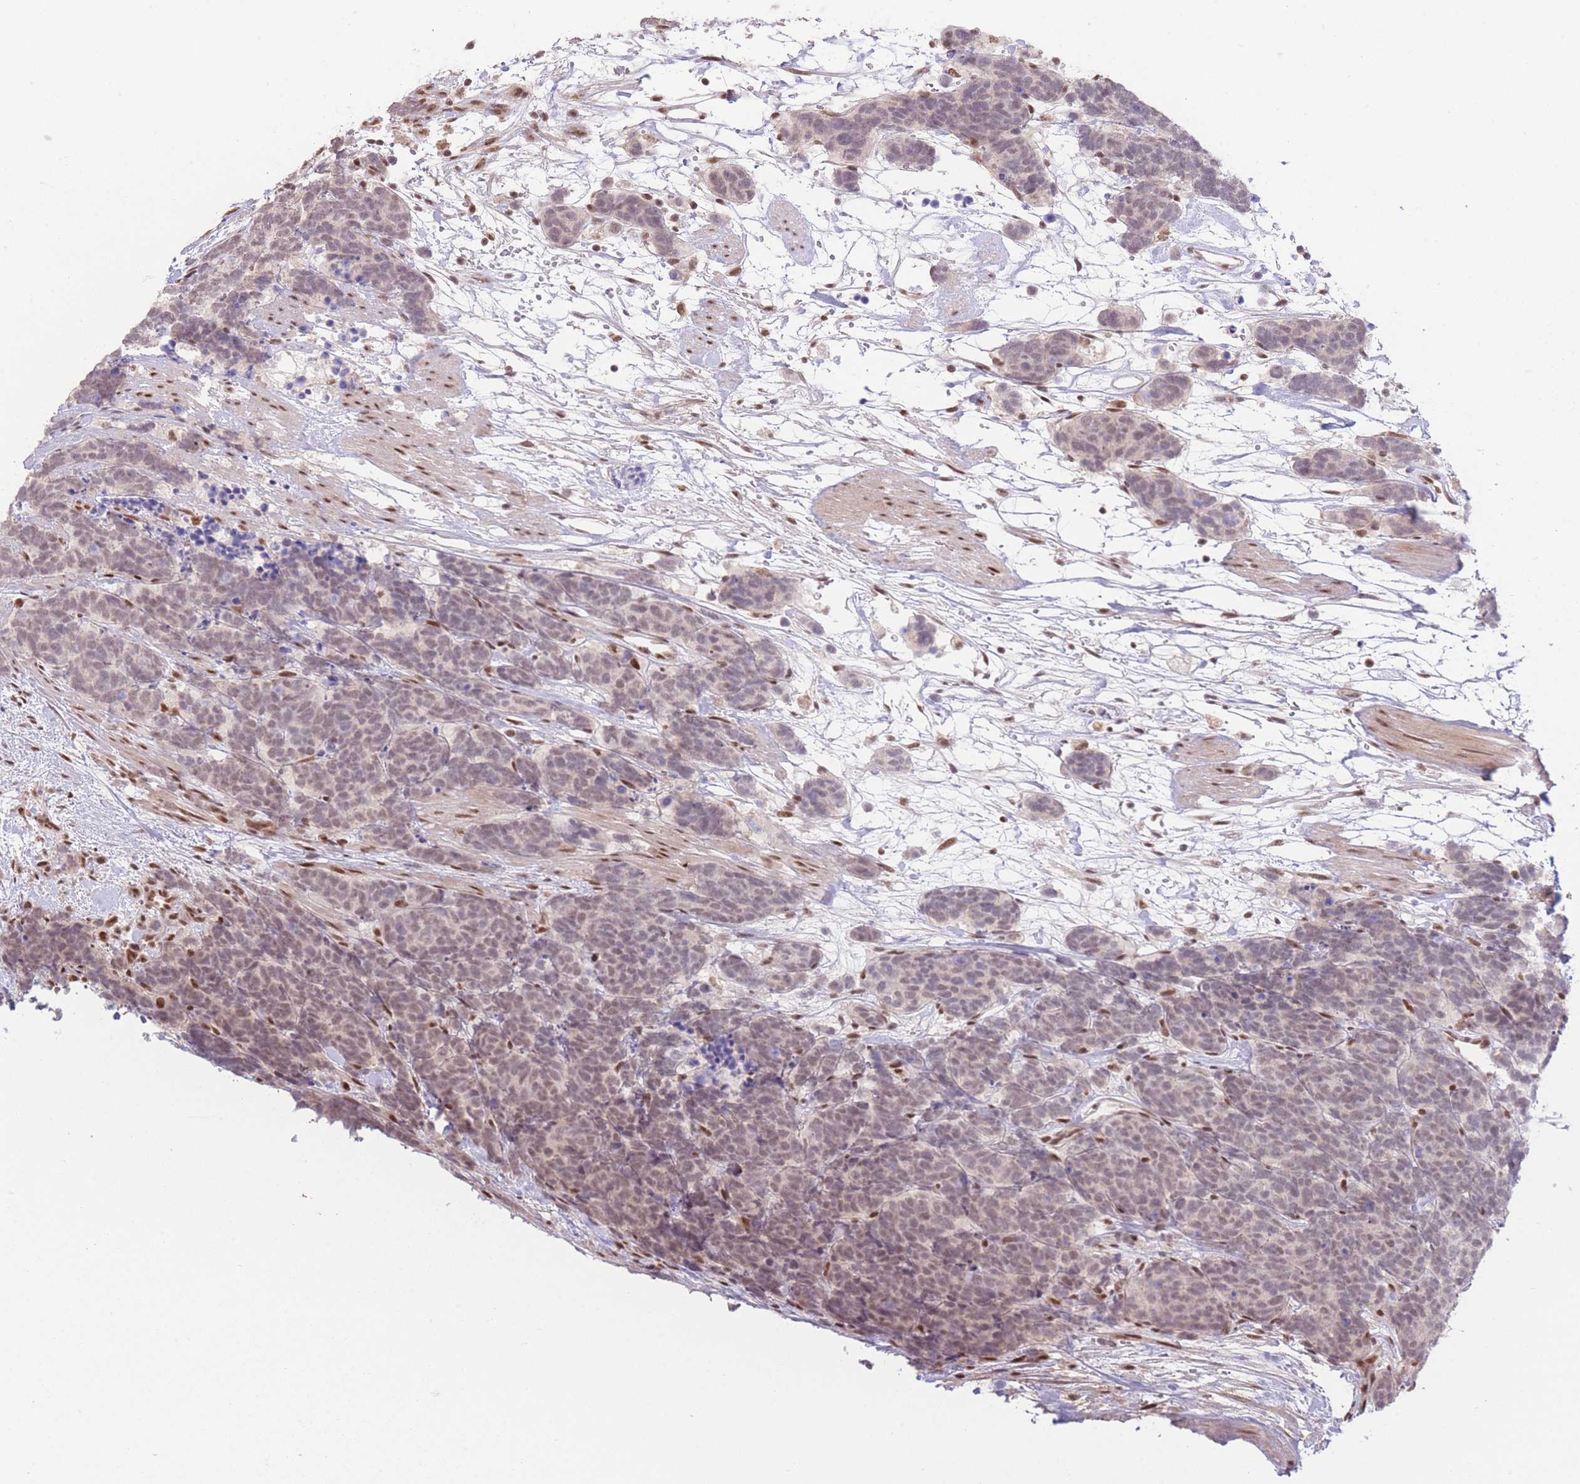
{"staining": {"intensity": "weak", "quantity": "25%-75%", "location": "nuclear"}, "tissue": "carcinoid", "cell_type": "Tumor cells", "image_type": "cancer", "snomed": [{"axis": "morphology", "description": "Carcinoma, NOS"}, {"axis": "morphology", "description": "Carcinoid, malignant, NOS"}, {"axis": "topography", "description": "Prostate"}], "caption": "Weak nuclear expression is appreciated in about 25%-75% of tumor cells in carcinoid. (Brightfield microscopy of DAB IHC at high magnification).", "gene": "CARD8", "patient": {"sex": "male", "age": 57}}